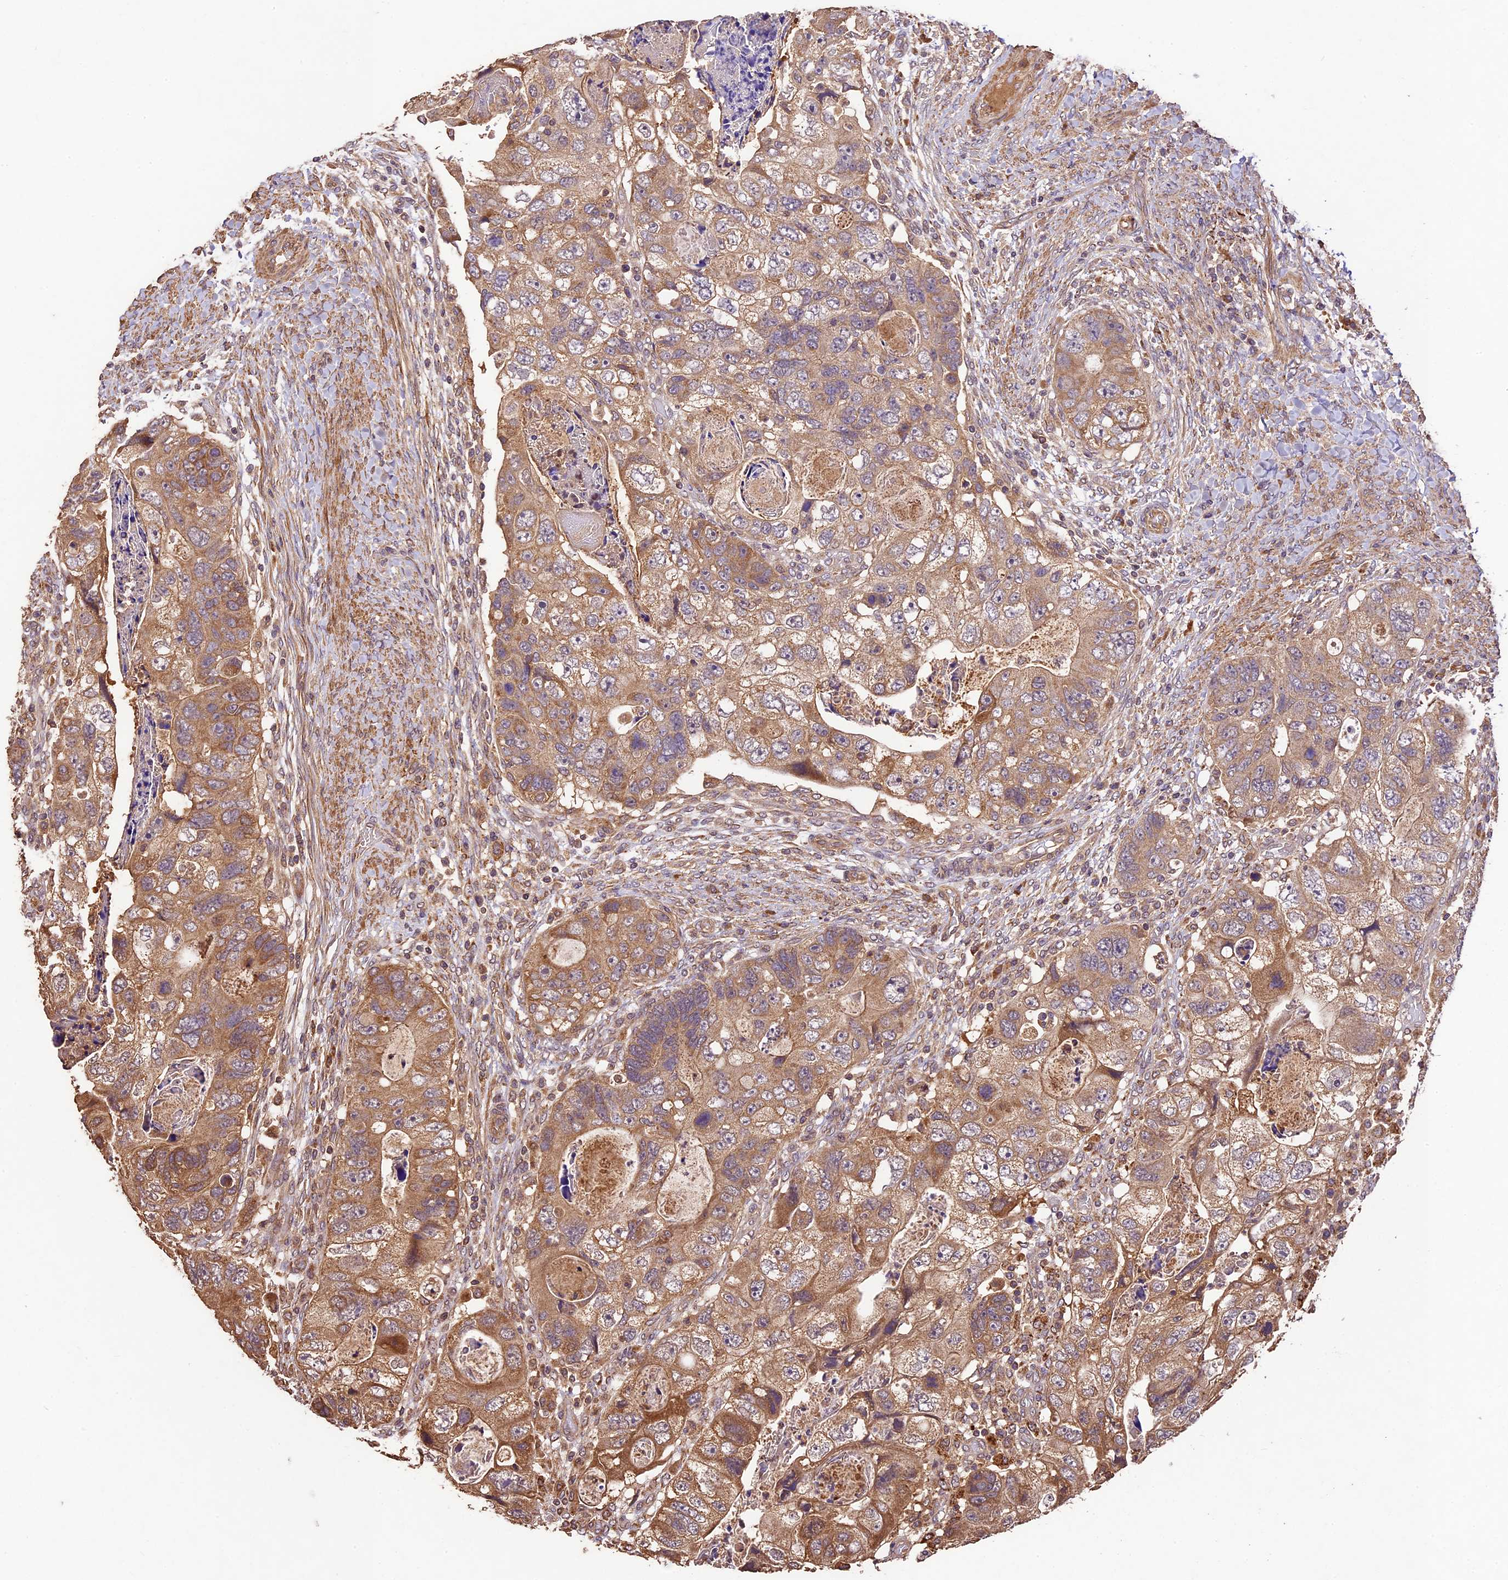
{"staining": {"intensity": "moderate", "quantity": ">75%", "location": "cytoplasmic/membranous"}, "tissue": "colorectal cancer", "cell_type": "Tumor cells", "image_type": "cancer", "snomed": [{"axis": "morphology", "description": "Adenocarcinoma, NOS"}, {"axis": "topography", "description": "Rectum"}], "caption": "A photomicrograph showing moderate cytoplasmic/membranous staining in approximately >75% of tumor cells in adenocarcinoma (colorectal), as visualized by brown immunohistochemical staining.", "gene": "CRLF1", "patient": {"sex": "male", "age": 59}}